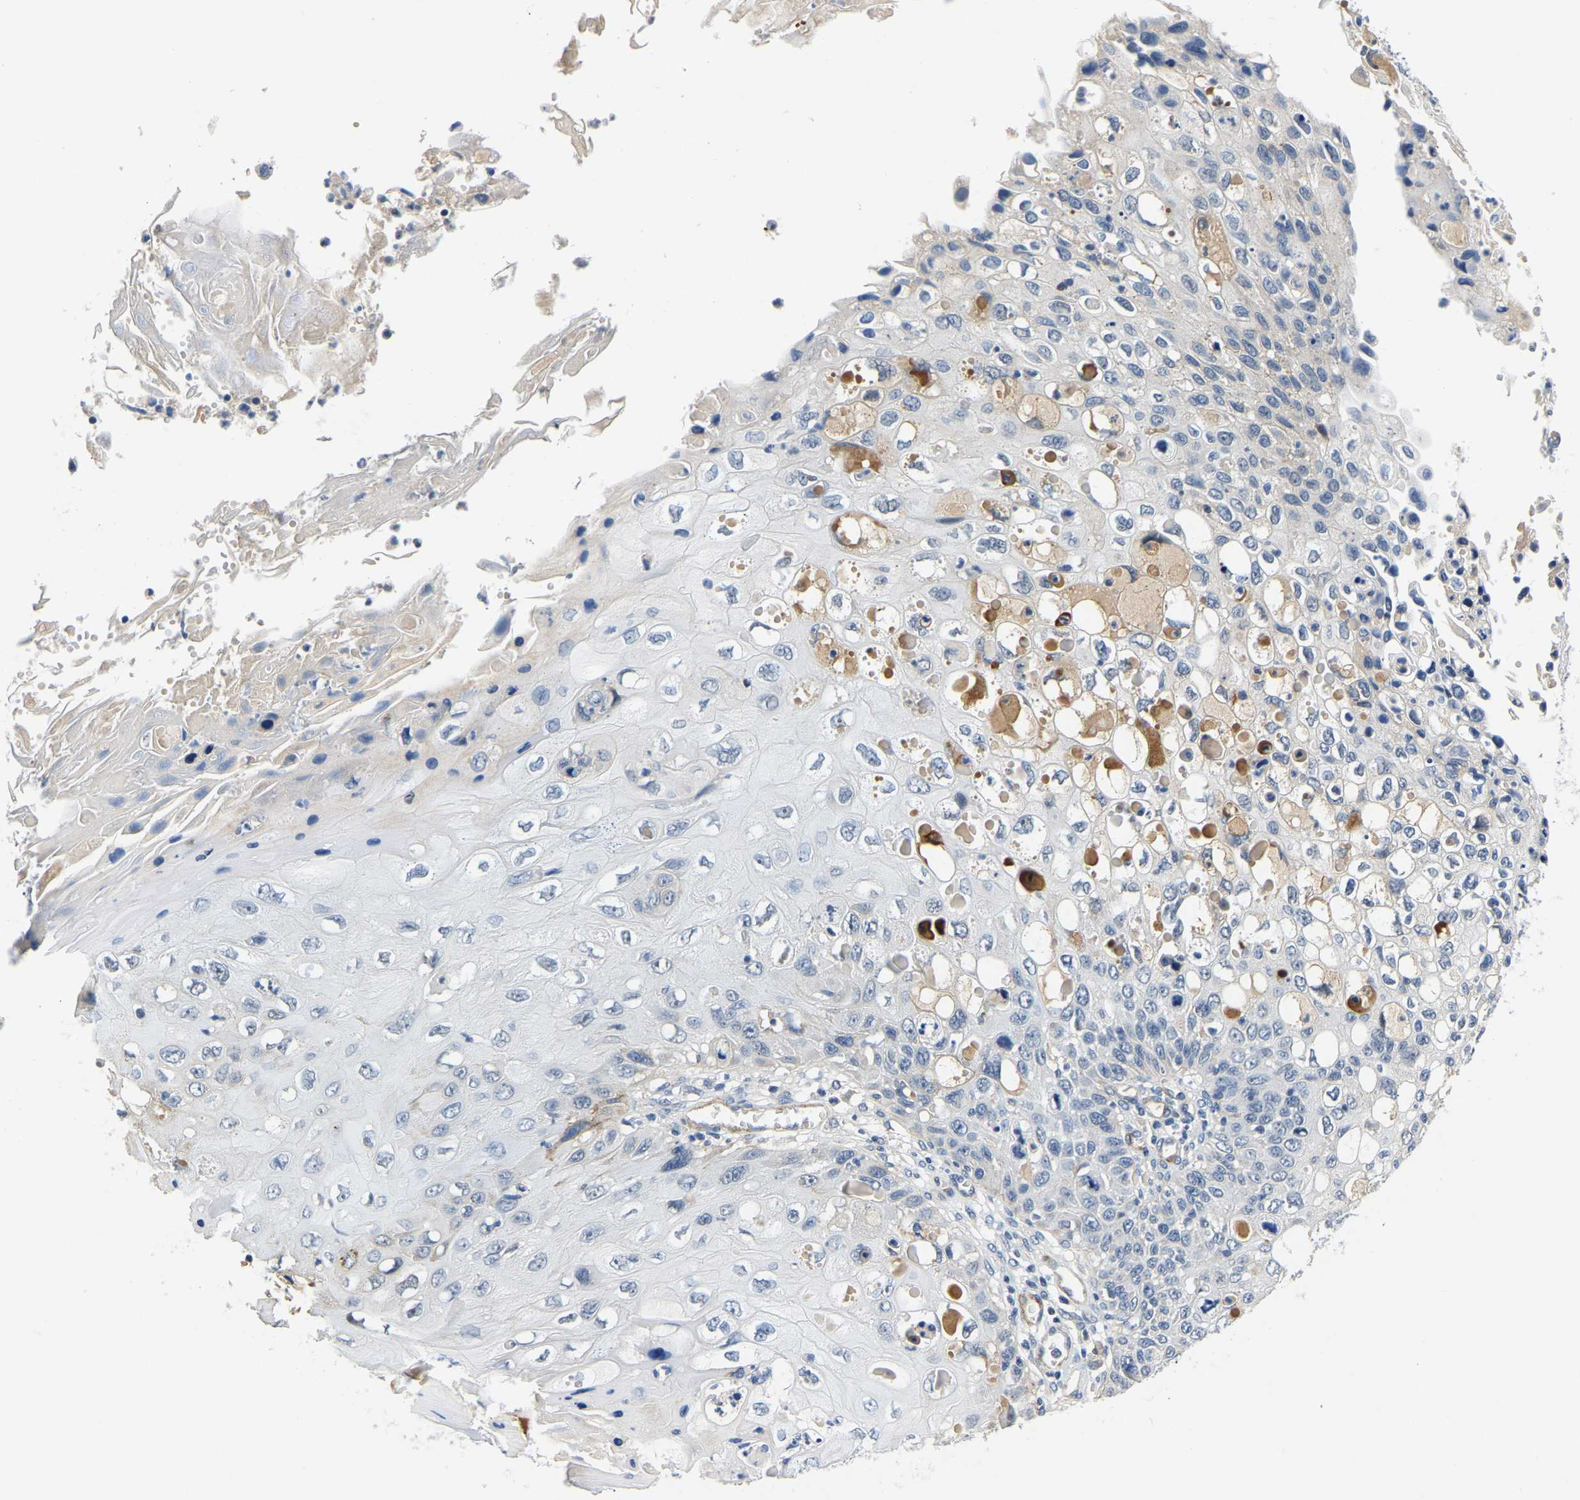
{"staining": {"intensity": "negative", "quantity": "none", "location": "none"}, "tissue": "cervical cancer", "cell_type": "Tumor cells", "image_type": "cancer", "snomed": [{"axis": "morphology", "description": "Squamous cell carcinoma, NOS"}, {"axis": "topography", "description": "Cervix"}], "caption": "This is an IHC micrograph of human cervical cancer (squamous cell carcinoma). There is no expression in tumor cells.", "gene": "LIAS", "patient": {"sex": "female", "age": 70}}